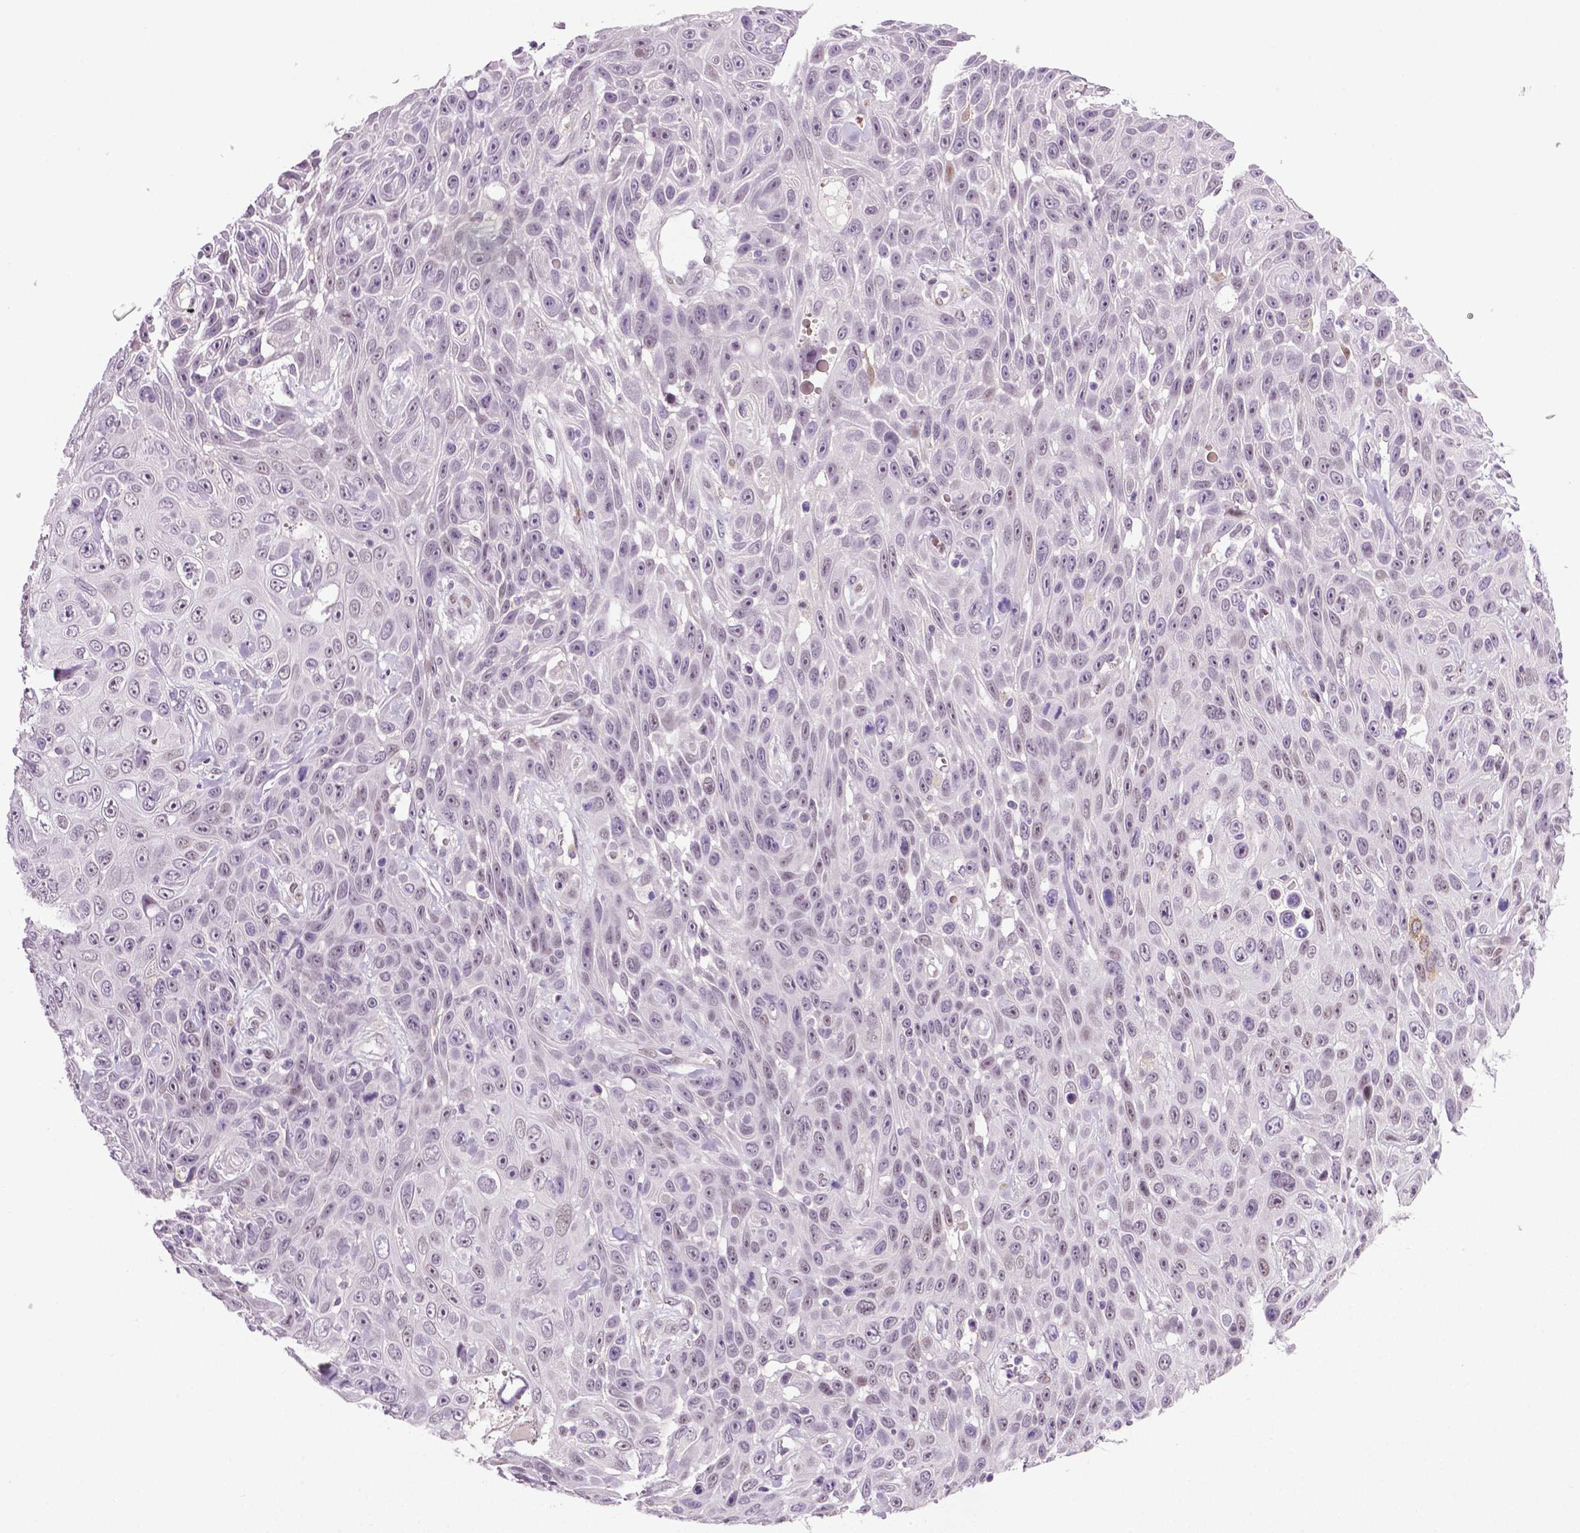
{"staining": {"intensity": "weak", "quantity": "<25%", "location": "nuclear"}, "tissue": "skin cancer", "cell_type": "Tumor cells", "image_type": "cancer", "snomed": [{"axis": "morphology", "description": "Squamous cell carcinoma, NOS"}, {"axis": "topography", "description": "Skin"}], "caption": "Tumor cells show no significant positivity in skin squamous cell carcinoma.", "gene": "PTGER3", "patient": {"sex": "male", "age": 82}}